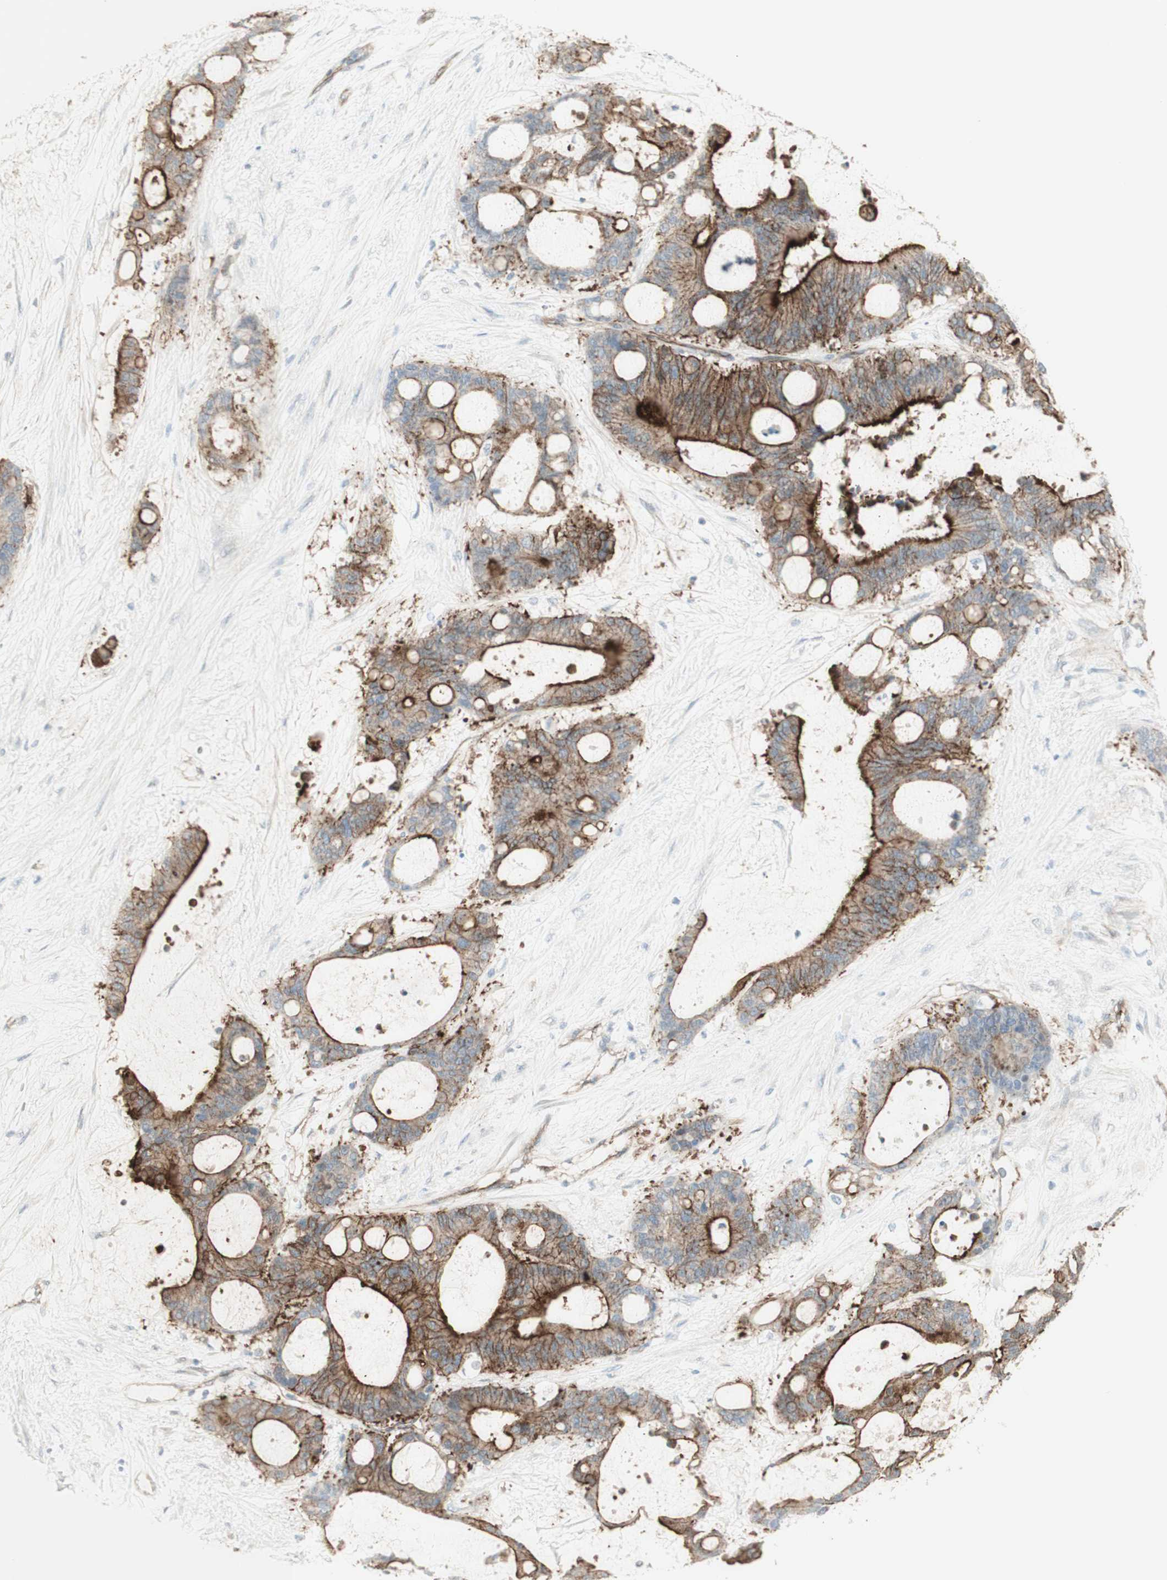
{"staining": {"intensity": "moderate", "quantity": "25%-75%", "location": "cytoplasmic/membranous"}, "tissue": "liver cancer", "cell_type": "Tumor cells", "image_type": "cancer", "snomed": [{"axis": "morphology", "description": "Cholangiocarcinoma"}, {"axis": "topography", "description": "Liver"}], "caption": "Immunohistochemistry of human liver cancer demonstrates medium levels of moderate cytoplasmic/membranous staining in about 25%-75% of tumor cells.", "gene": "MYO6", "patient": {"sex": "female", "age": 73}}